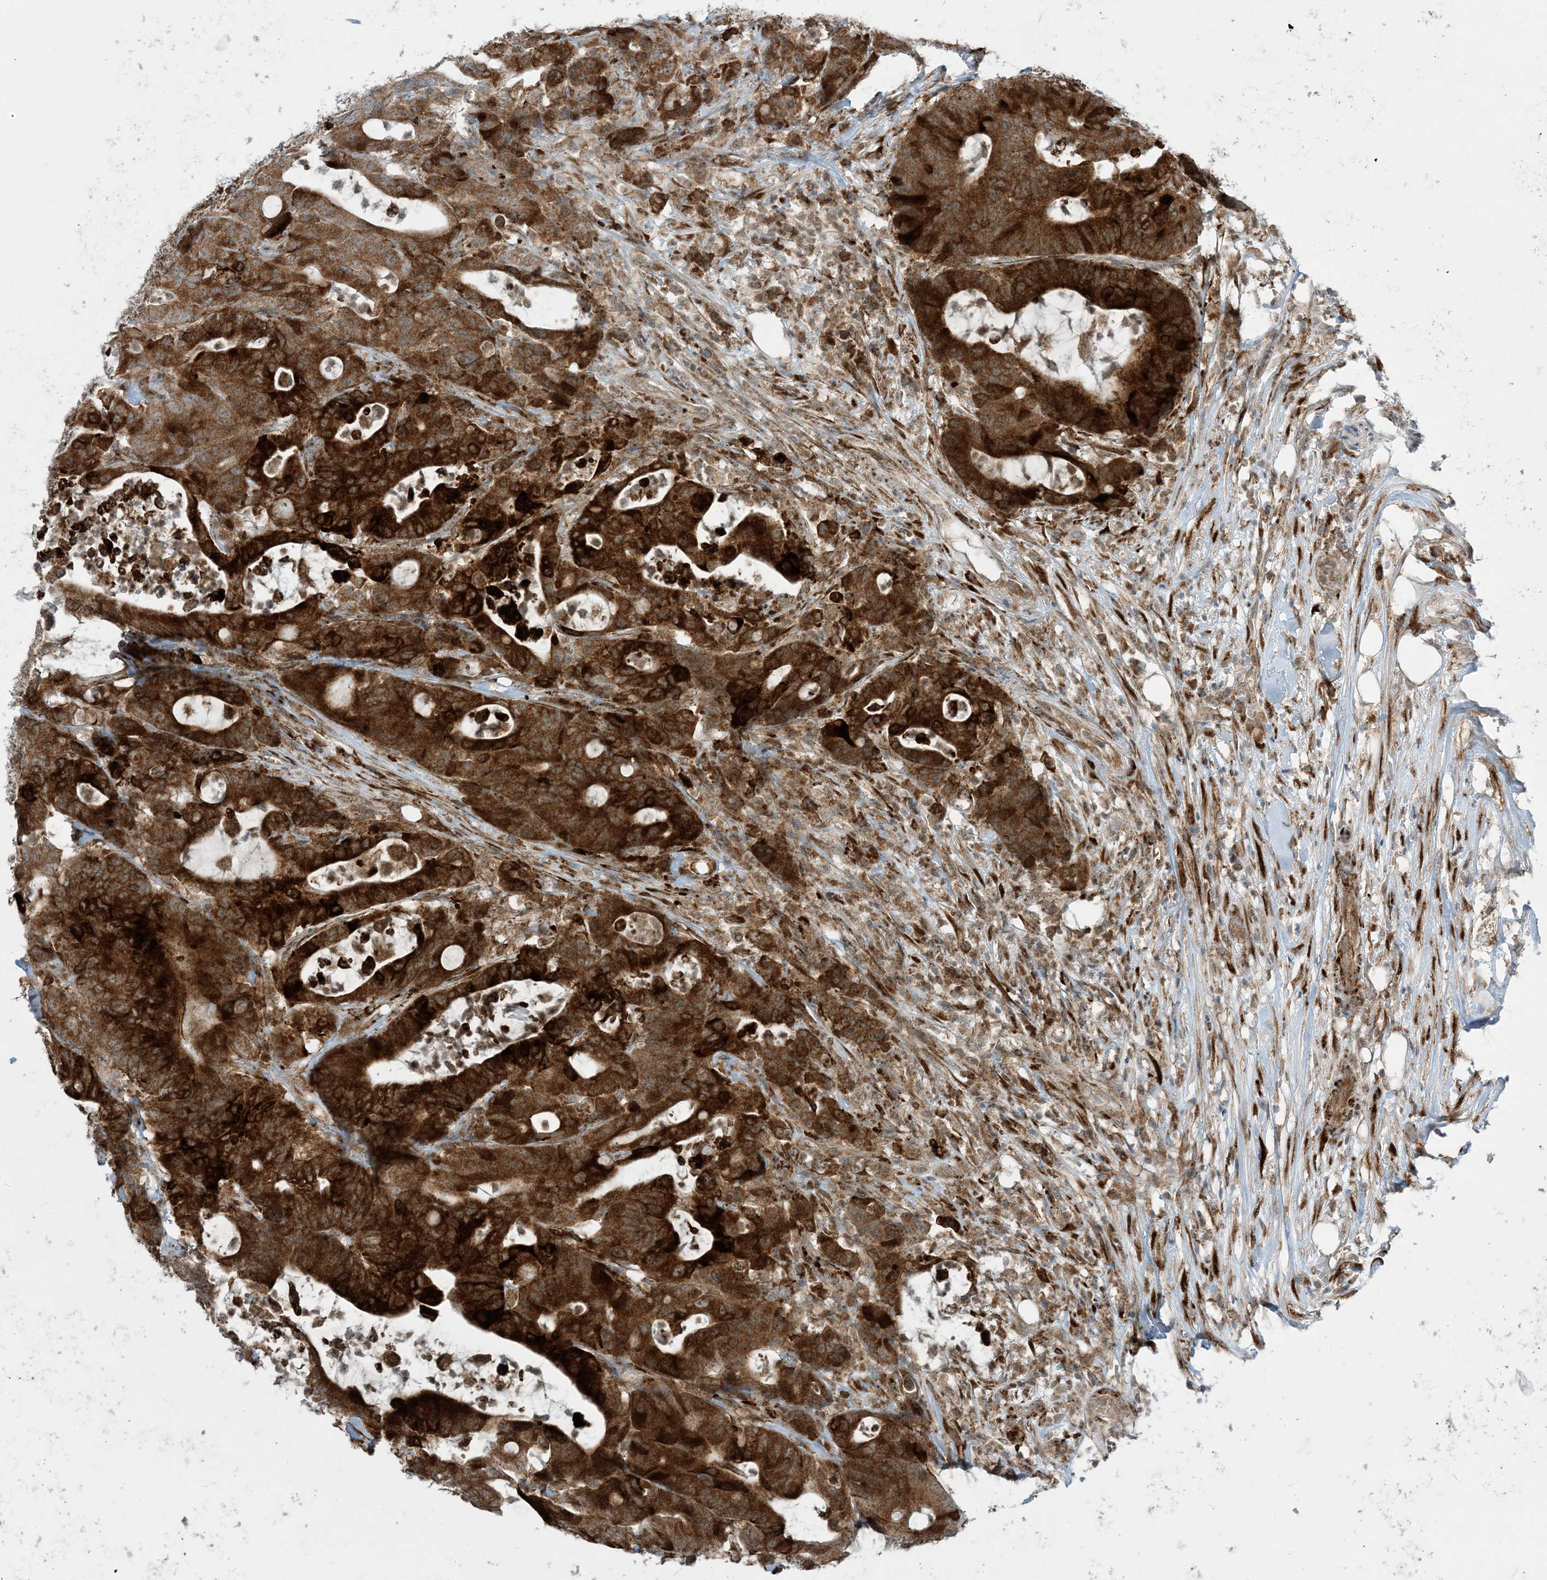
{"staining": {"intensity": "strong", "quantity": ">75%", "location": "cytoplasmic/membranous"}, "tissue": "colorectal cancer", "cell_type": "Tumor cells", "image_type": "cancer", "snomed": [{"axis": "morphology", "description": "Adenocarcinoma, NOS"}, {"axis": "topography", "description": "Colon"}], "caption": "Immunohistochemistry photomicrograph of neoplastic tissue: colorectal adenocarcinoma stained using immunohistochemistry (IHC) exhibits high levels of strong protein expression localized specifically in the cytoplasmic/membranous of tumor cells, appearing as a cytoplasmic/membranous brown color.", "gene": "ODC1", "patient": {"sex": "female", "age": 84}}